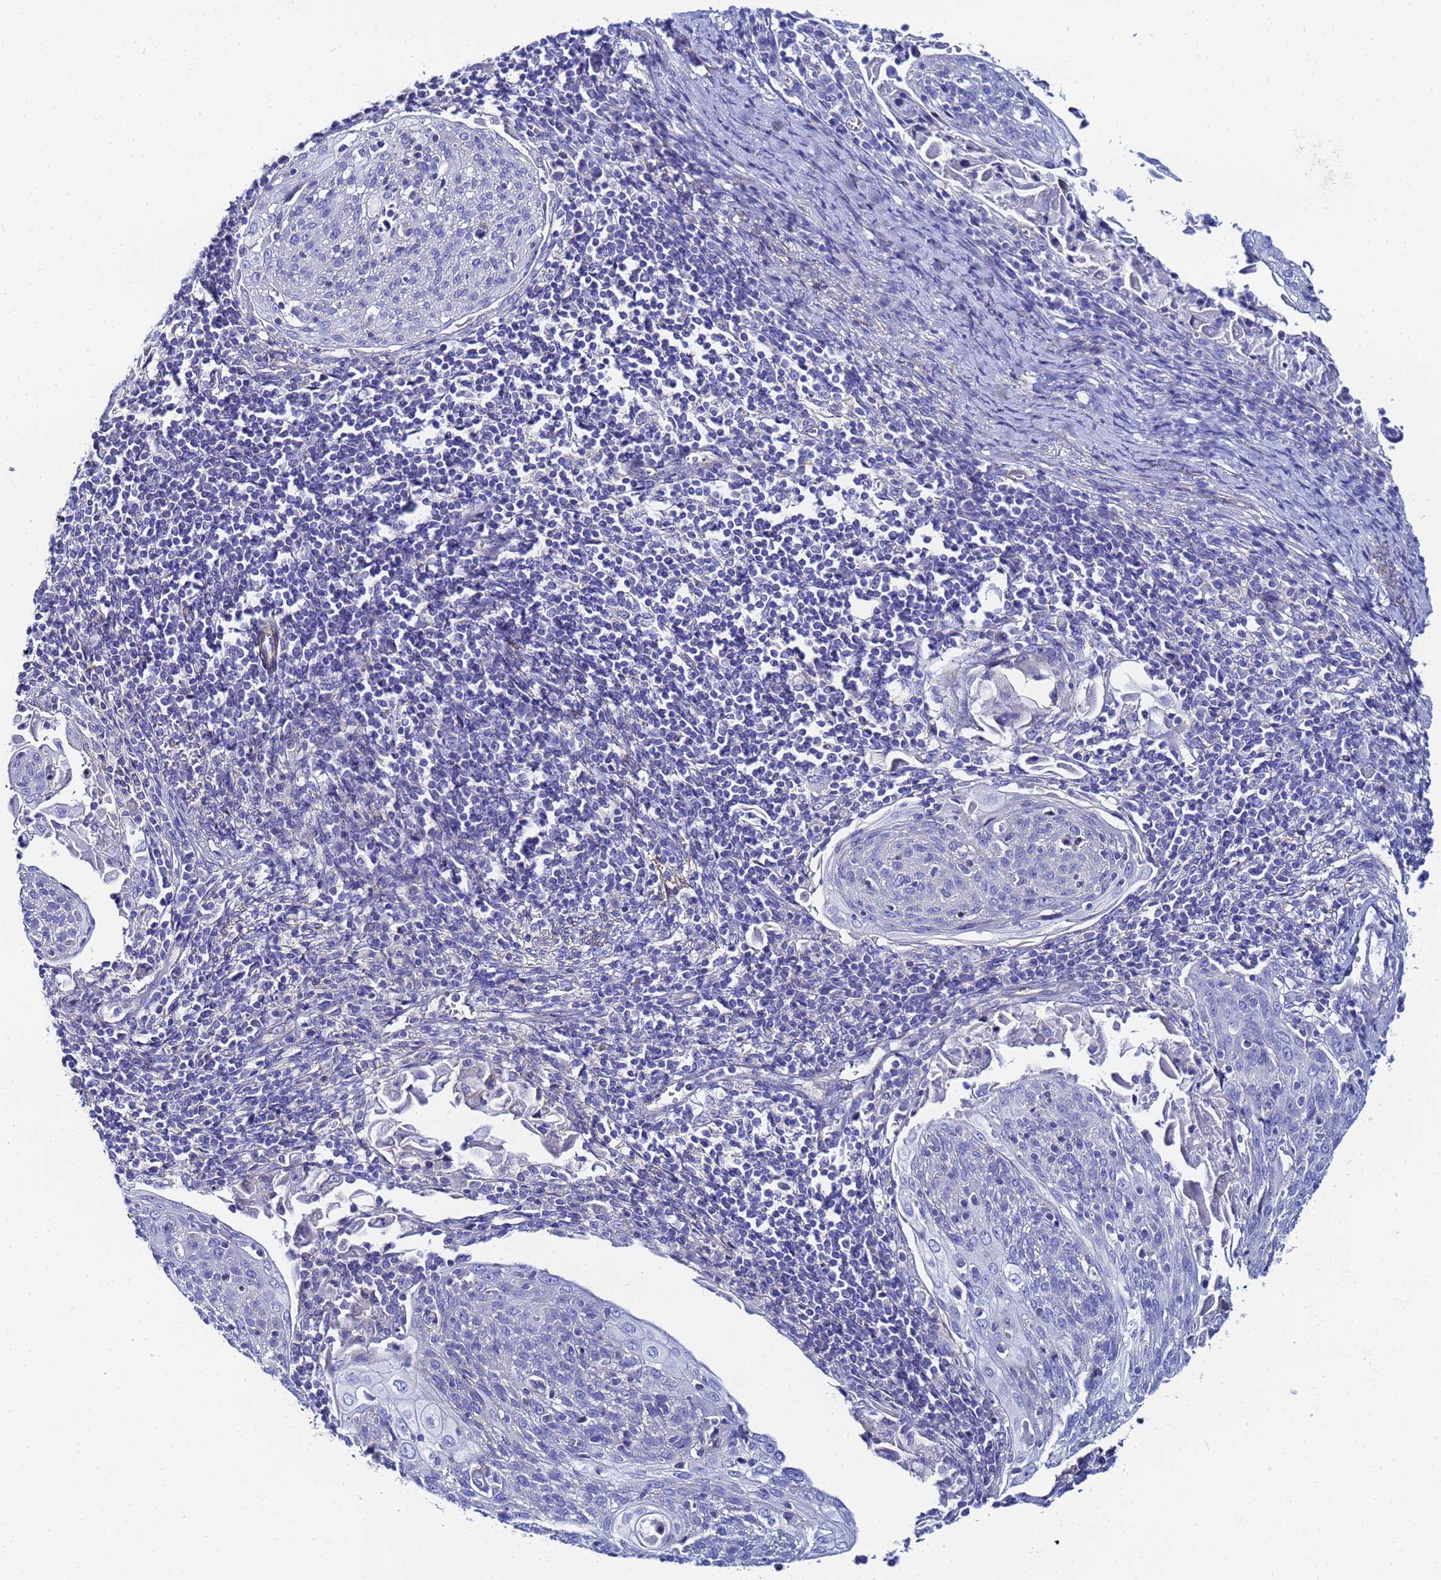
{"staining": {"intensity": "negative", "quantity": "none", "location": "none"}, "tissue": "cervical cancer", "cell_type": "Tumor cells", "image_type": "cancer", "snomed": [{"axis": "morphology", "description": "Squamous cell carcinoma, NOS"}, {"axis": "topography", "description": "Cervix"}], "caption": "DAB (3,3'-diaminobenzidine) immunohistochemical staining of cervical cancer exhibits no significant positivity in tumor cells.", "gene": "RAB39B", "patient": {"sex": "female", "age": 67}}